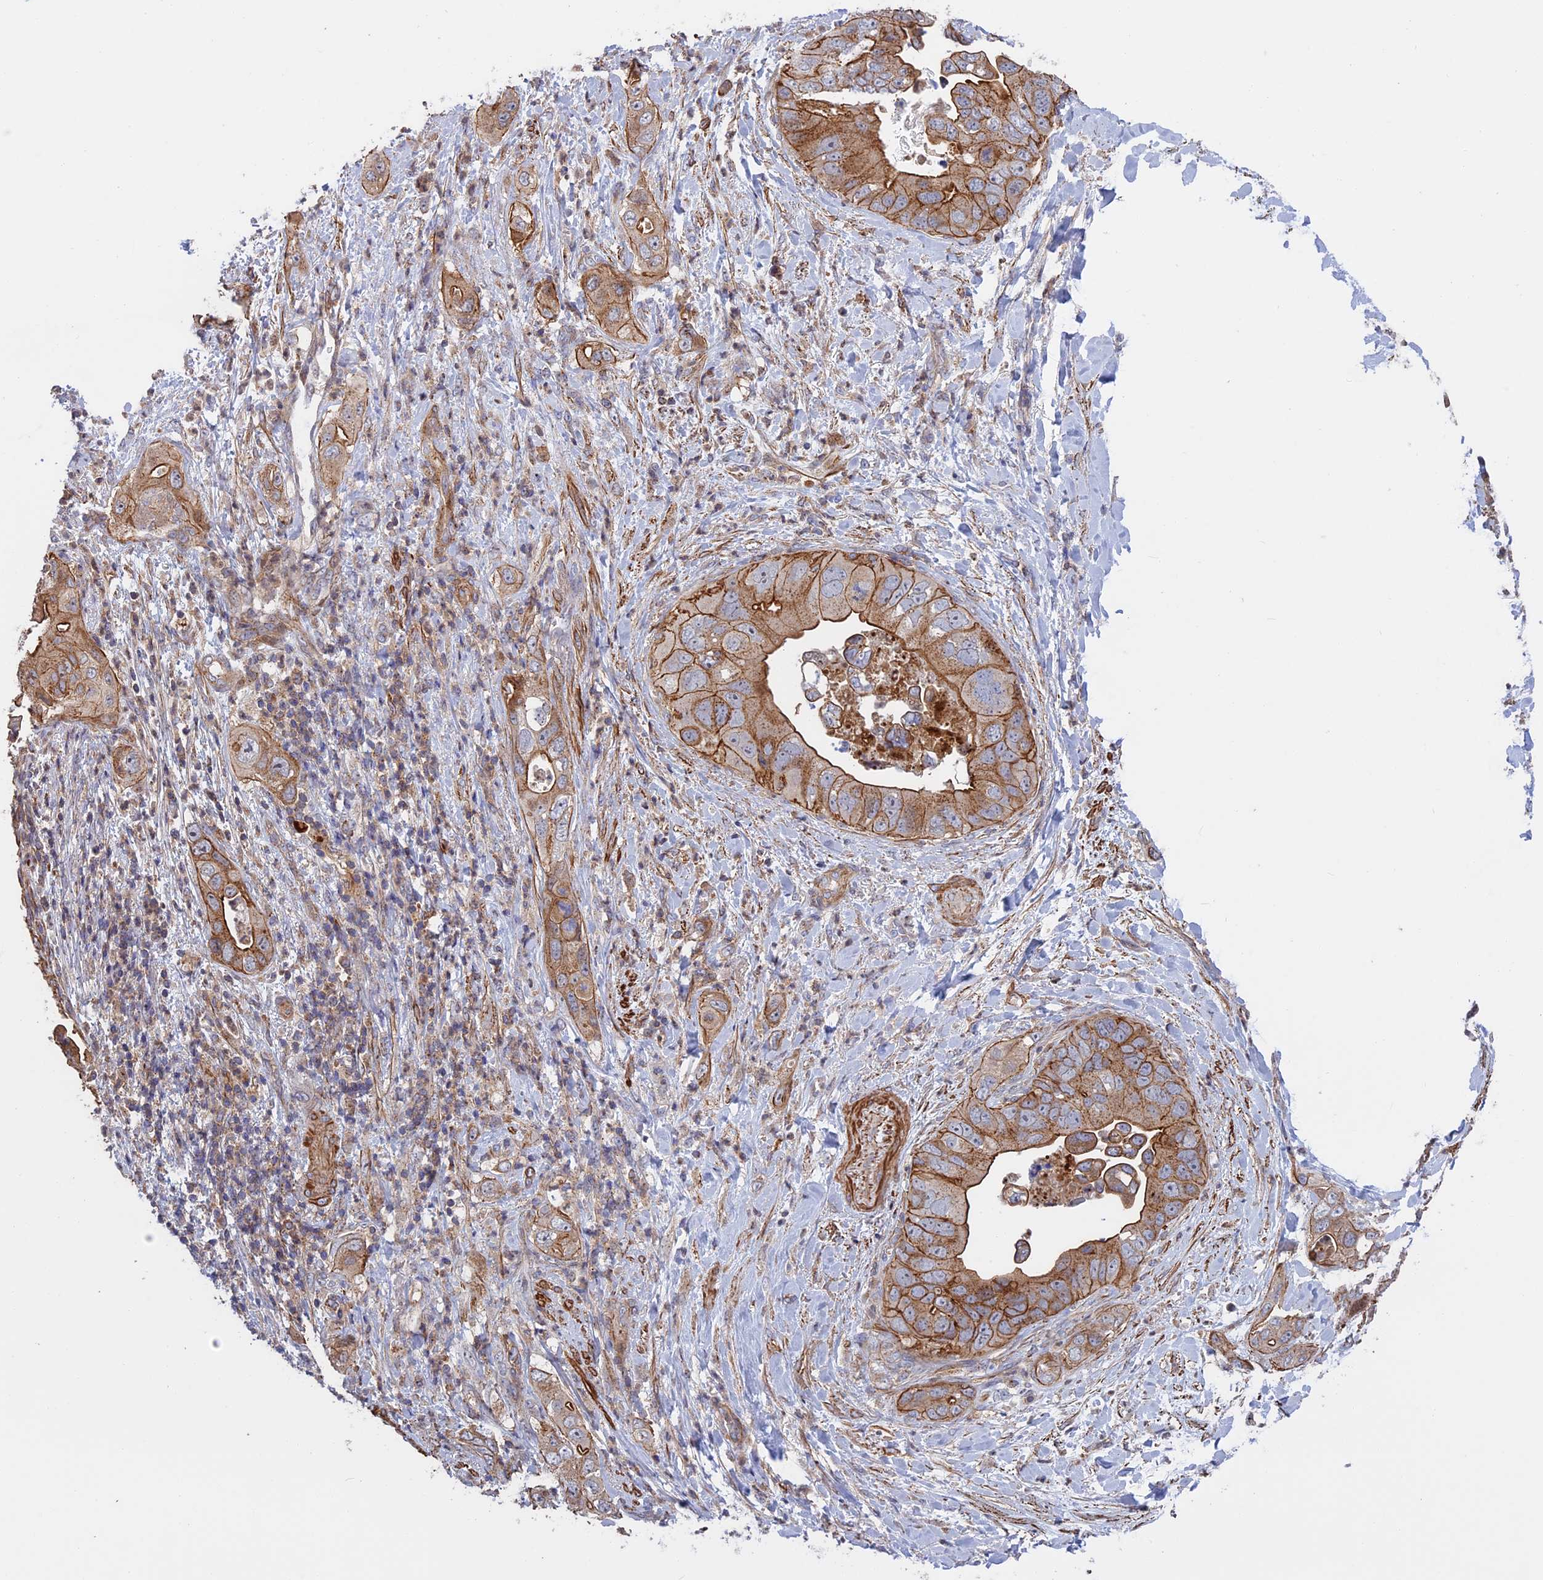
{"staining": {"intensity": "moderate", "quantity": ">75%", "location": "cytoplasmic/membranous"}, "tissue": "pancreatic cancer", "cell_type": "Tumor cells", "image_type": "cancer", "snomed": [{"axis": "morphology", "description": "Adenocarcinoma, NOS"}, {"axis": "topography", "description": "Pancreas"}], "caption": "This histopathology image displays immunohistochemistry (IHC) staining of human pancreatic adenocarcinoma, with medium moderate cytoplasmic/membranous positivity in about >75% of tumor cells.", "gene": "LYPD5", "patient": {"sex": "female", "age": 78}}